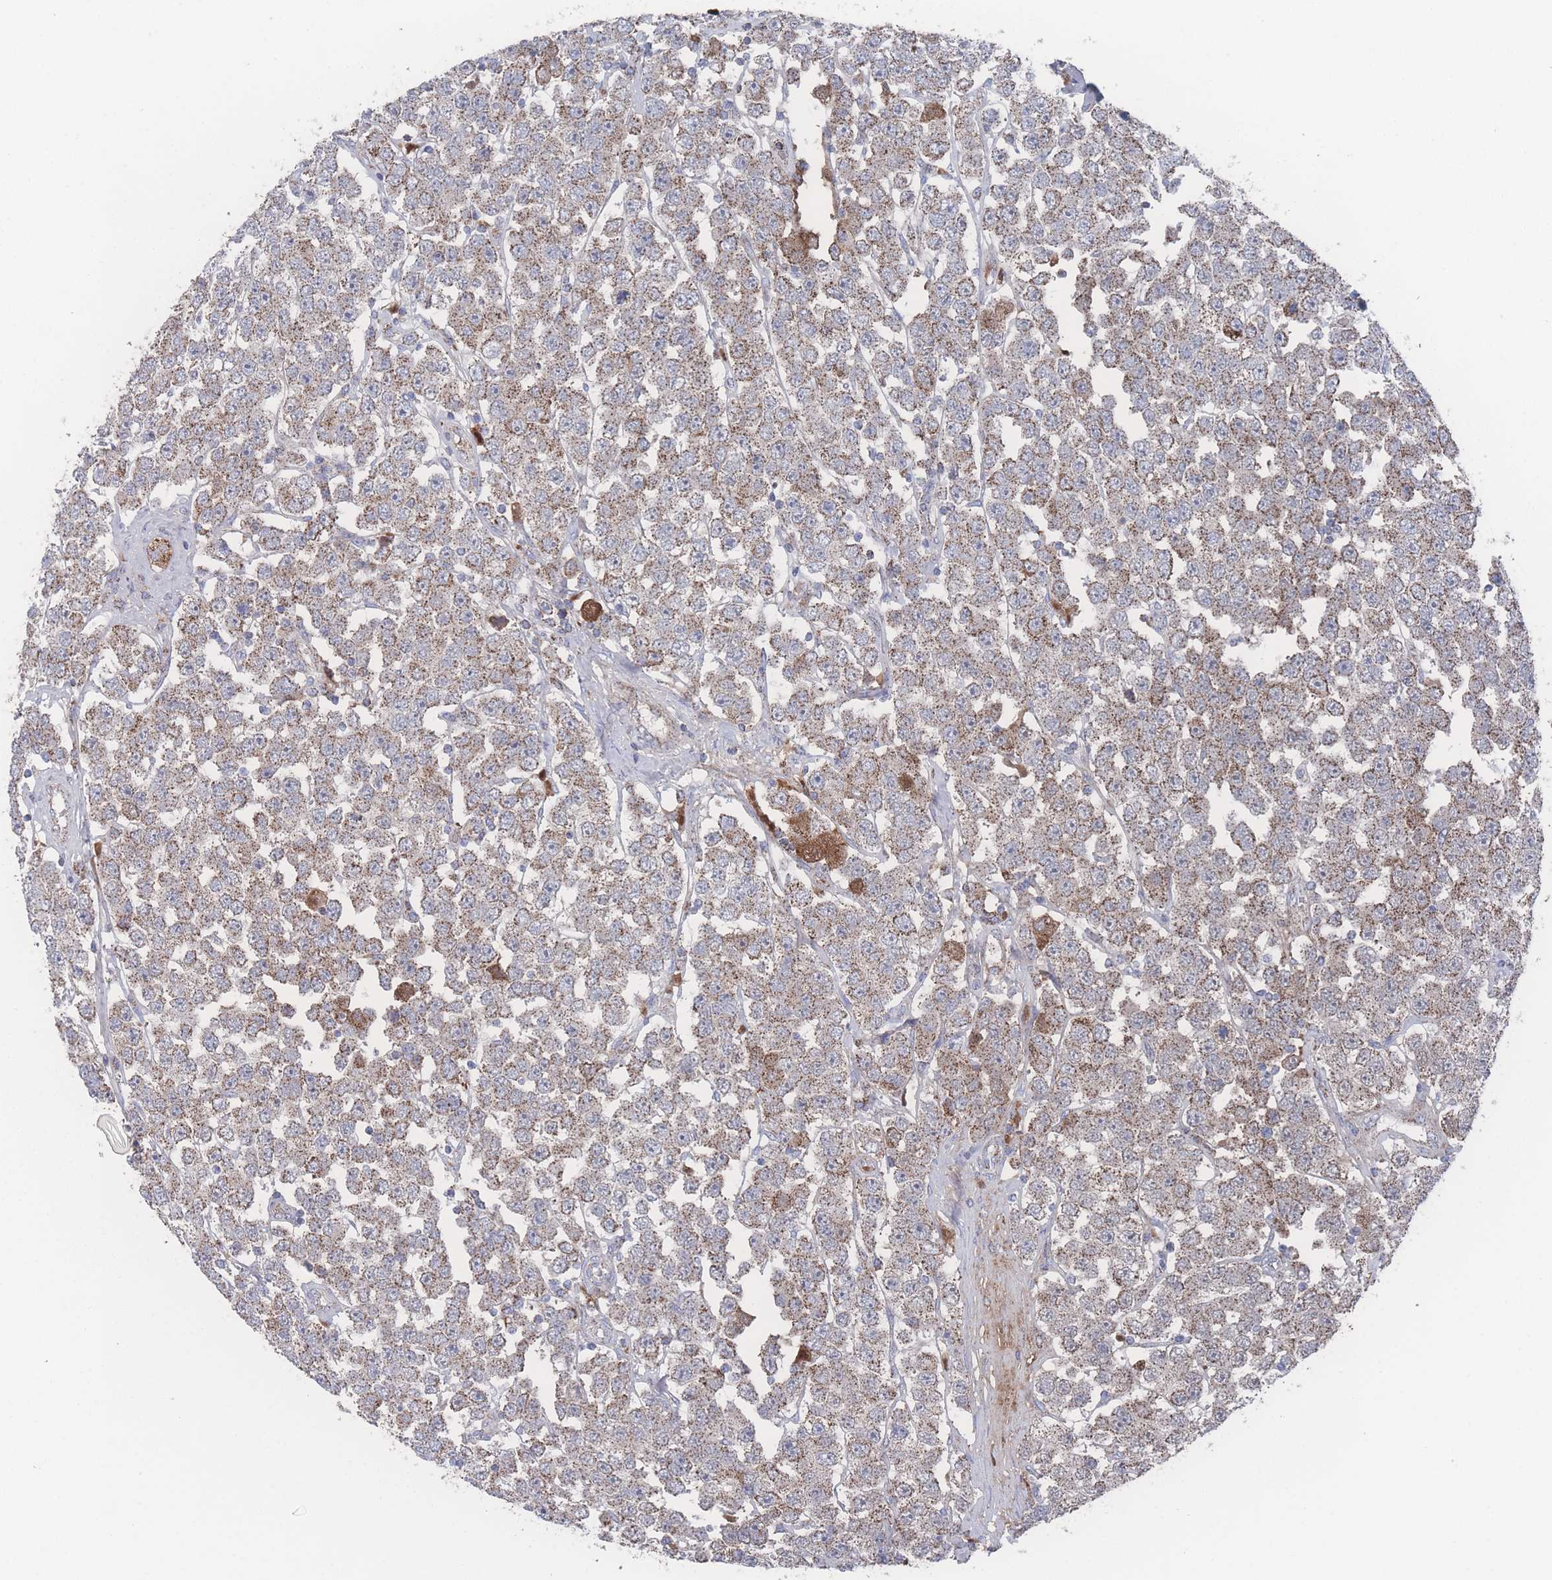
{"staining": {"intensity": "moderate", "quantity": ">75%", "location": "cytoplasmic/membranous"}, "tissue": "testis cancer", "cell_type": "Tumor cells", "image_type": "cancer", "snomed": [{"axis": "morphology", "description": "Seminoma, NOS"}, {"axis": "topography", "description": "Testis"}], "caption": "An immunohistochemistry (IHC) histopathology image of neoplastic tissue is shown. Protein staining in brown highlights moderate cytoplasmic/membranous positivity in testis cancer within tumor cells. (DAB (3,3'-diaminobenzidine) IHC with brightfield microscopy, high magnification).", "gene": "PEX14", "patient": {"sex": "male", "age": 28}}